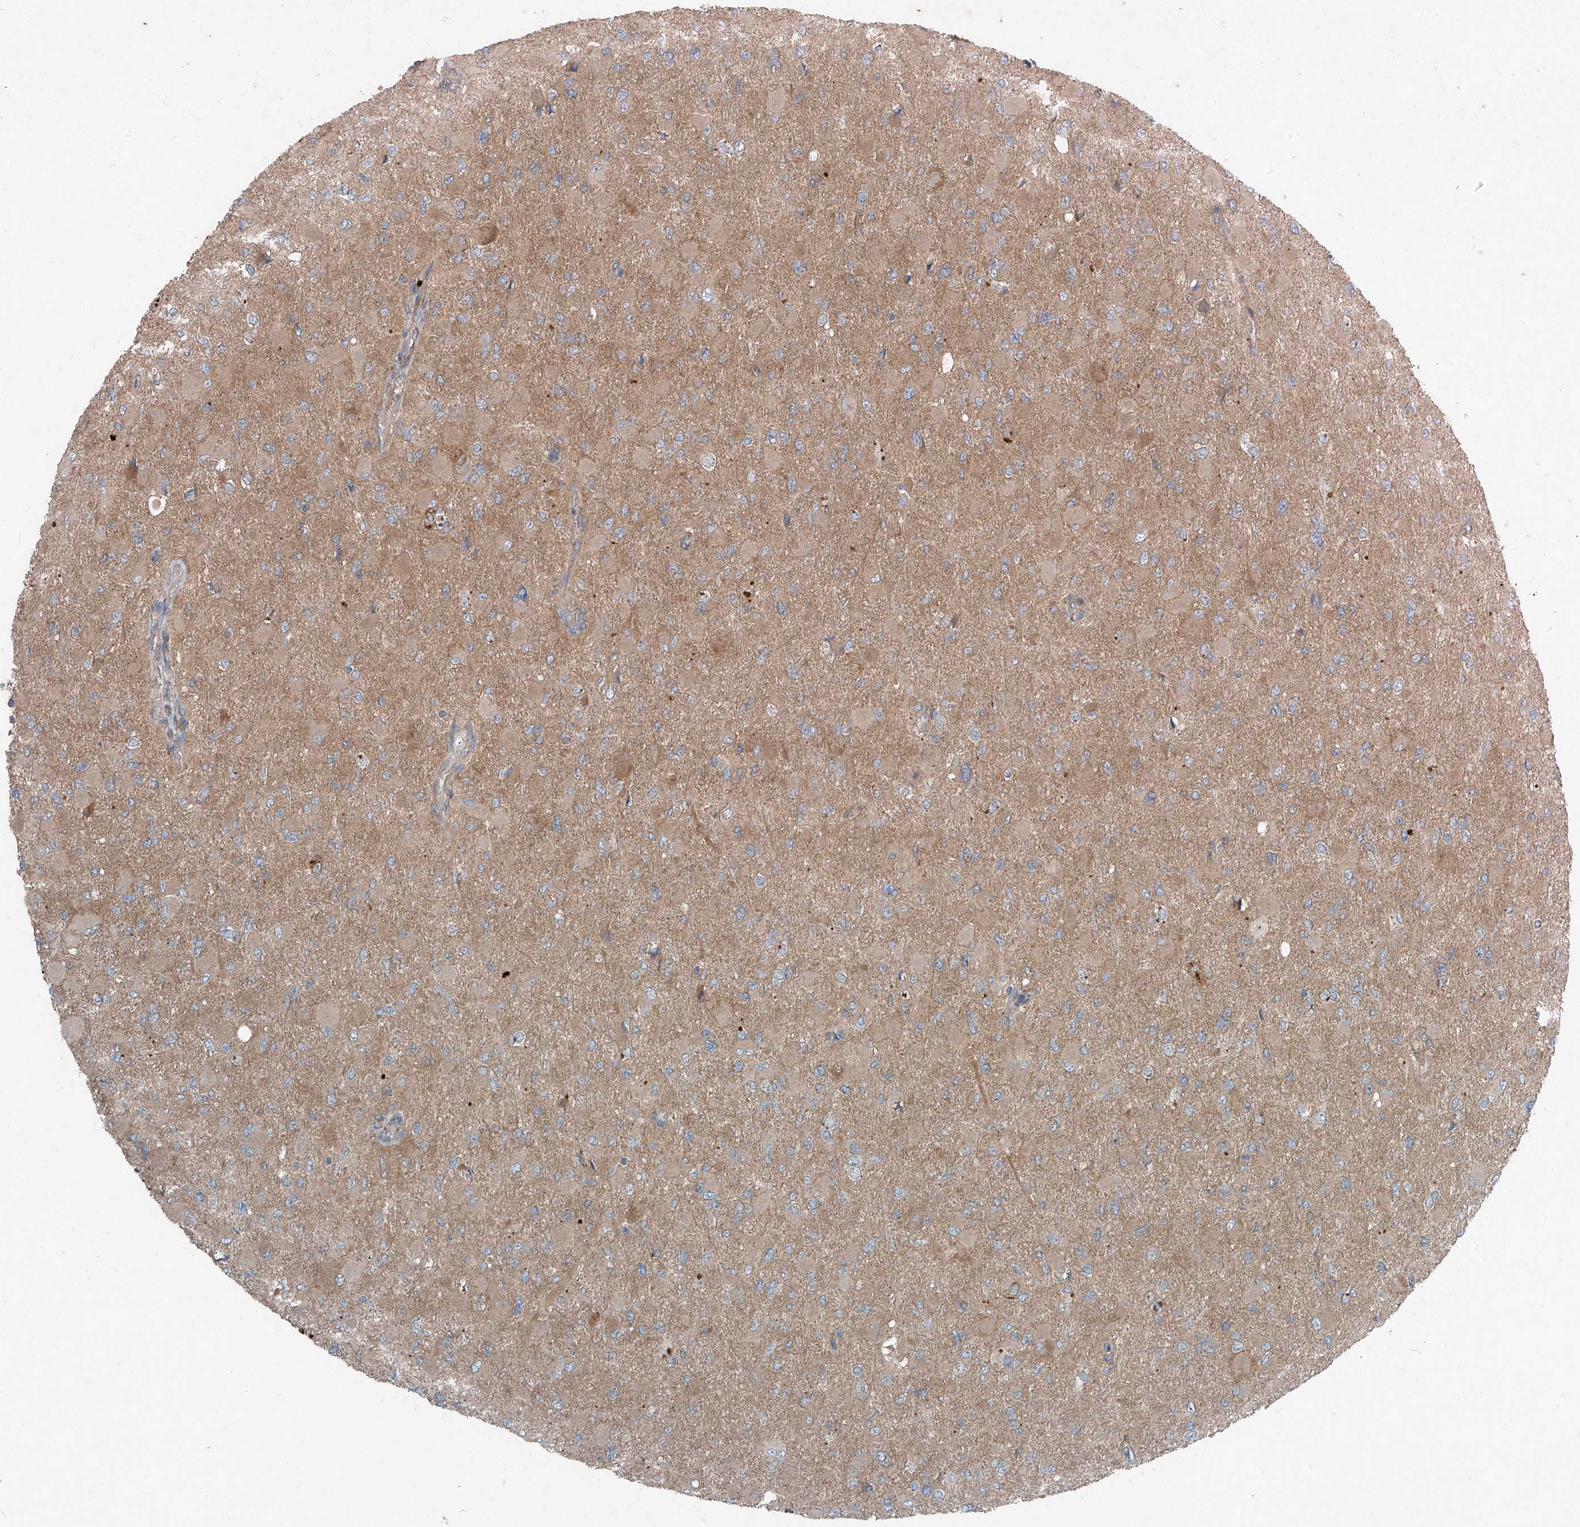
{"staining": {"intensity": "negative", "quantity": "none", "location": "none"}, "tissue": "glioma", "cell_type": "Tumor cells", "image_type": "cancer", "snomed": [{"axis": "morphology", "description": "Glioma, malignant, High grade"}, {"axis": "topography", "description": "Cerebral cortex"}], "caption": "Protein analysis of glioma demonstrates no significant positivity in tumor cells. The staining is performed using DAB (3,3'-diaminobenzidine) brown chromogen with nuclei counter-stained in using hematoxylin.", "gene": "FOXRED2", "patient": {"sex": "female", "age": 36}}